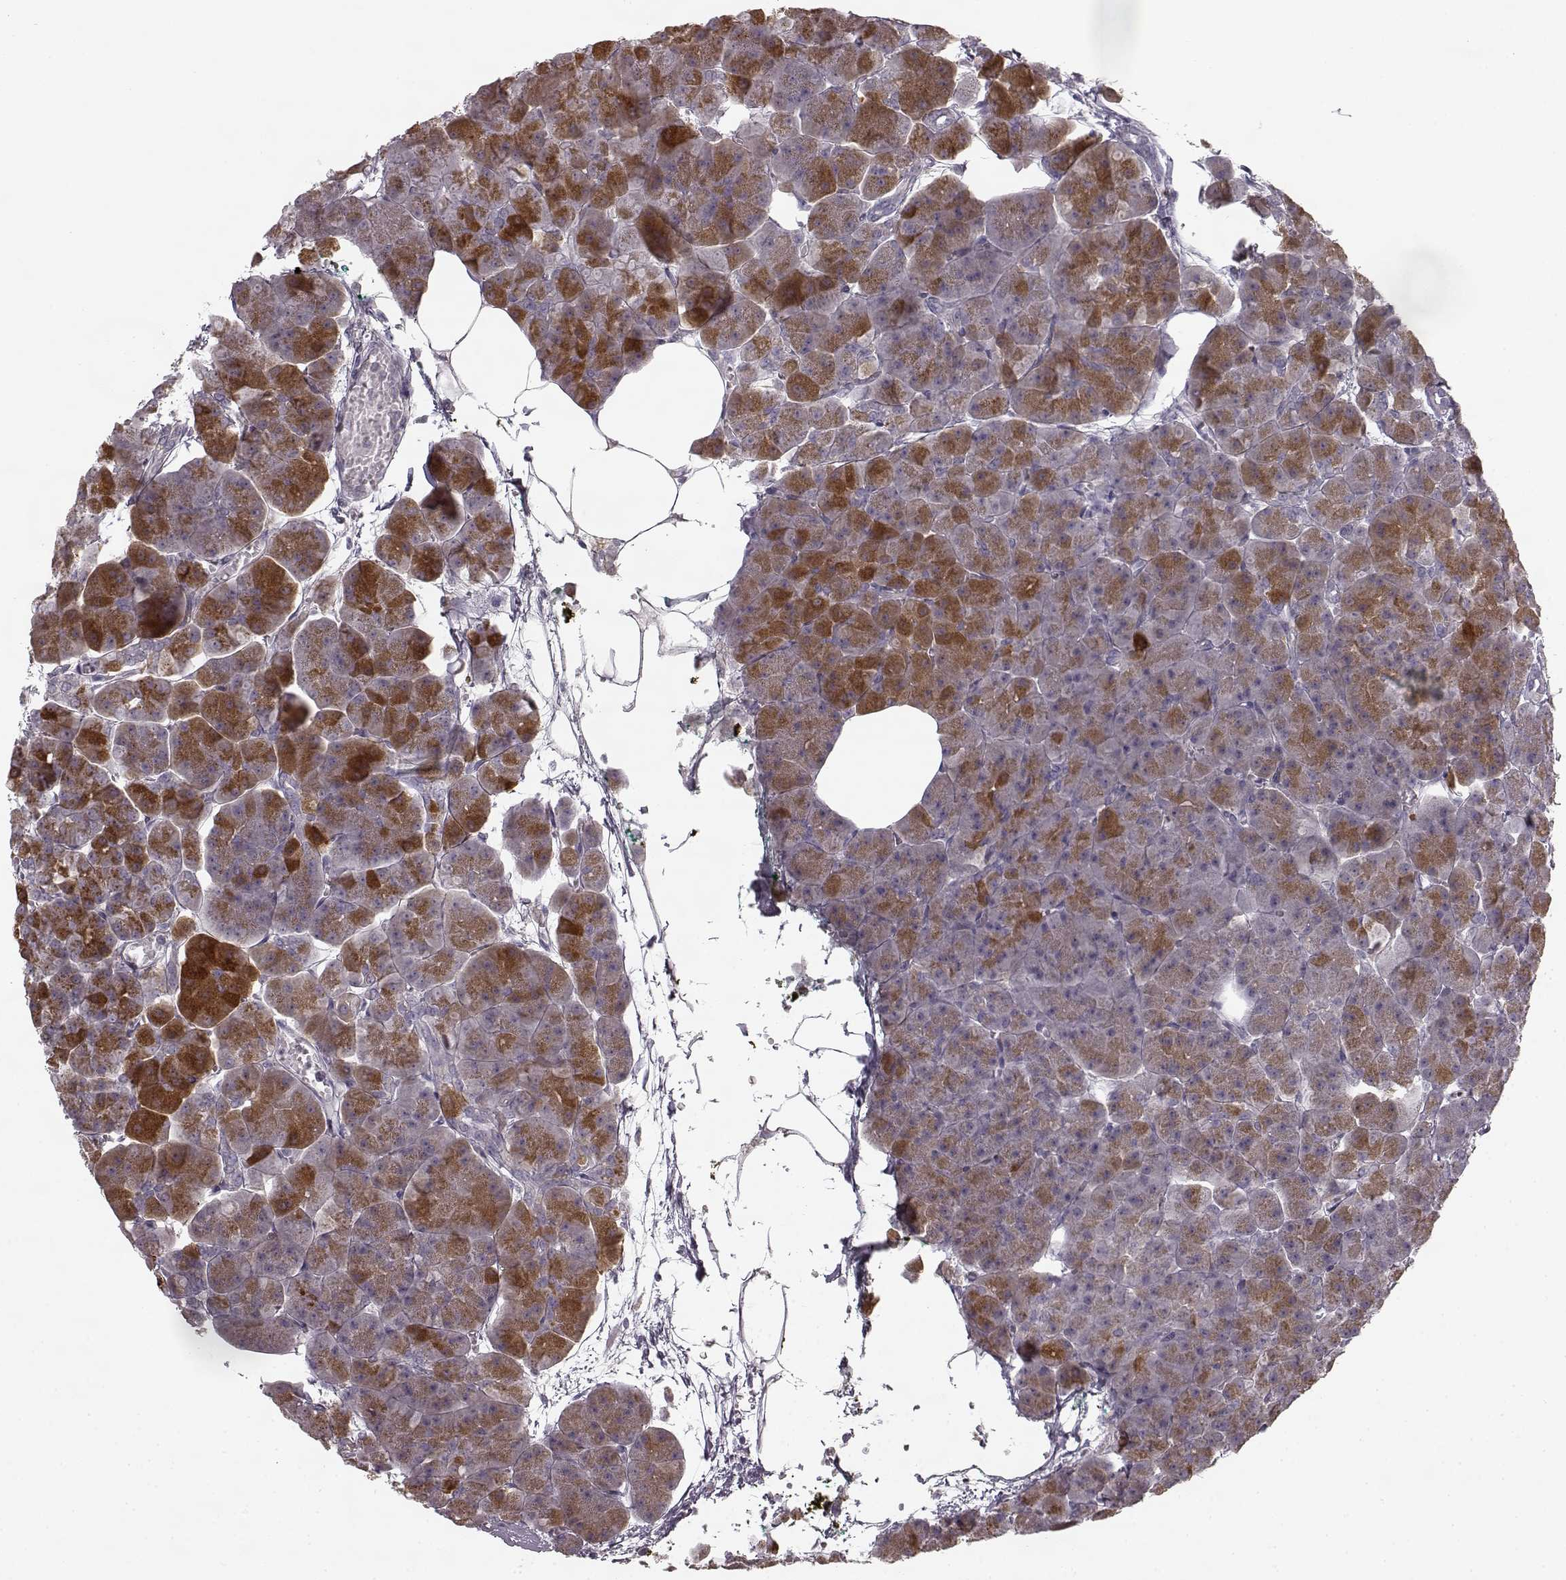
{"staining": {"intensity": "weak", "quantity": "25%-75%", "location": "cytoplasmic/membranous"}, "tissue": "pancreas", "cell_type": "Exocrine glandular cells", "image_type": "normal", "snomed": [{"axis": "morphology", "description": "Normal tissue, NOS"}, {"axis": "topography", "description": "Adipose tissue"}, {"axis": "topography", "description": "Pancreas"}, {"axis": "topography", "description": "Peripheral nerve tissue"}], "caption": "A brown stain highlights weak cytoplasmic/membranous expression of a protein in exocrine glandular cells of benign human pancreas. The protein is stained brown, and the nuclei are stained in blue (DAB (3,3'-diaminobenzidine) IHC with brightfield microscopy, high magnification).", "gene": "HMMR", "patient": {"sex": "female", "age": 58}}